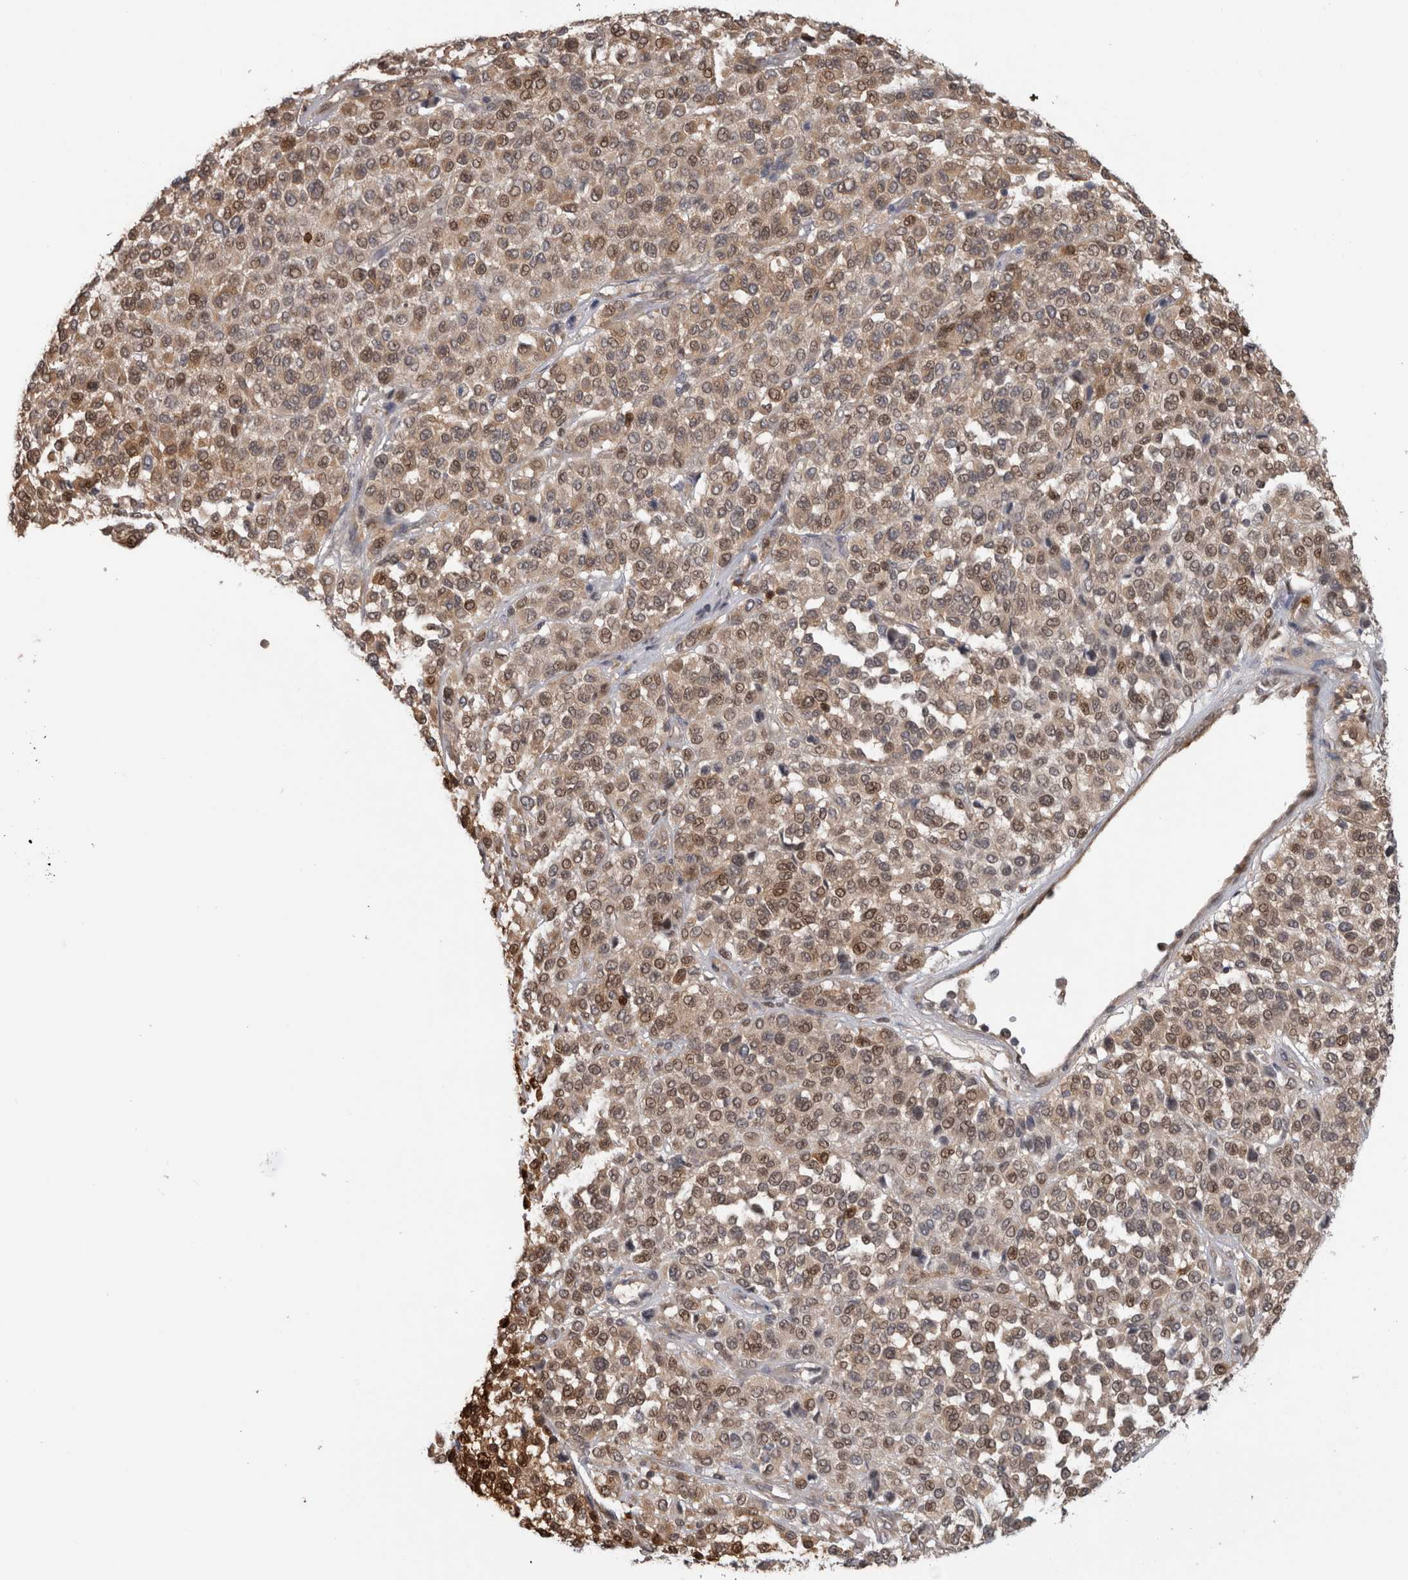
{"staining": {"intensity": "moderate", "quantity": "25%-75%", "location": "nuclear"}, "tissue": "melanoma", "cell_type": "Tumor cells", "image_type": "cancer", "snomed": [{"axis": "morphology", "description": "Malignant melanoma, Metastatic site"}, {"axis": "topography", "description": "Pancreas"}], "caption": "Malignant melanoma (metastatic site) stained with DAB (3,3'-diaminobenzidine) immunohistochemistry (IHC) demonstrates medium levels of moderate nuclear staining in approximately 25%-75% of tumor cells.", "gene": "USH1G", "patient": {"sex": "female", "age": 30}}